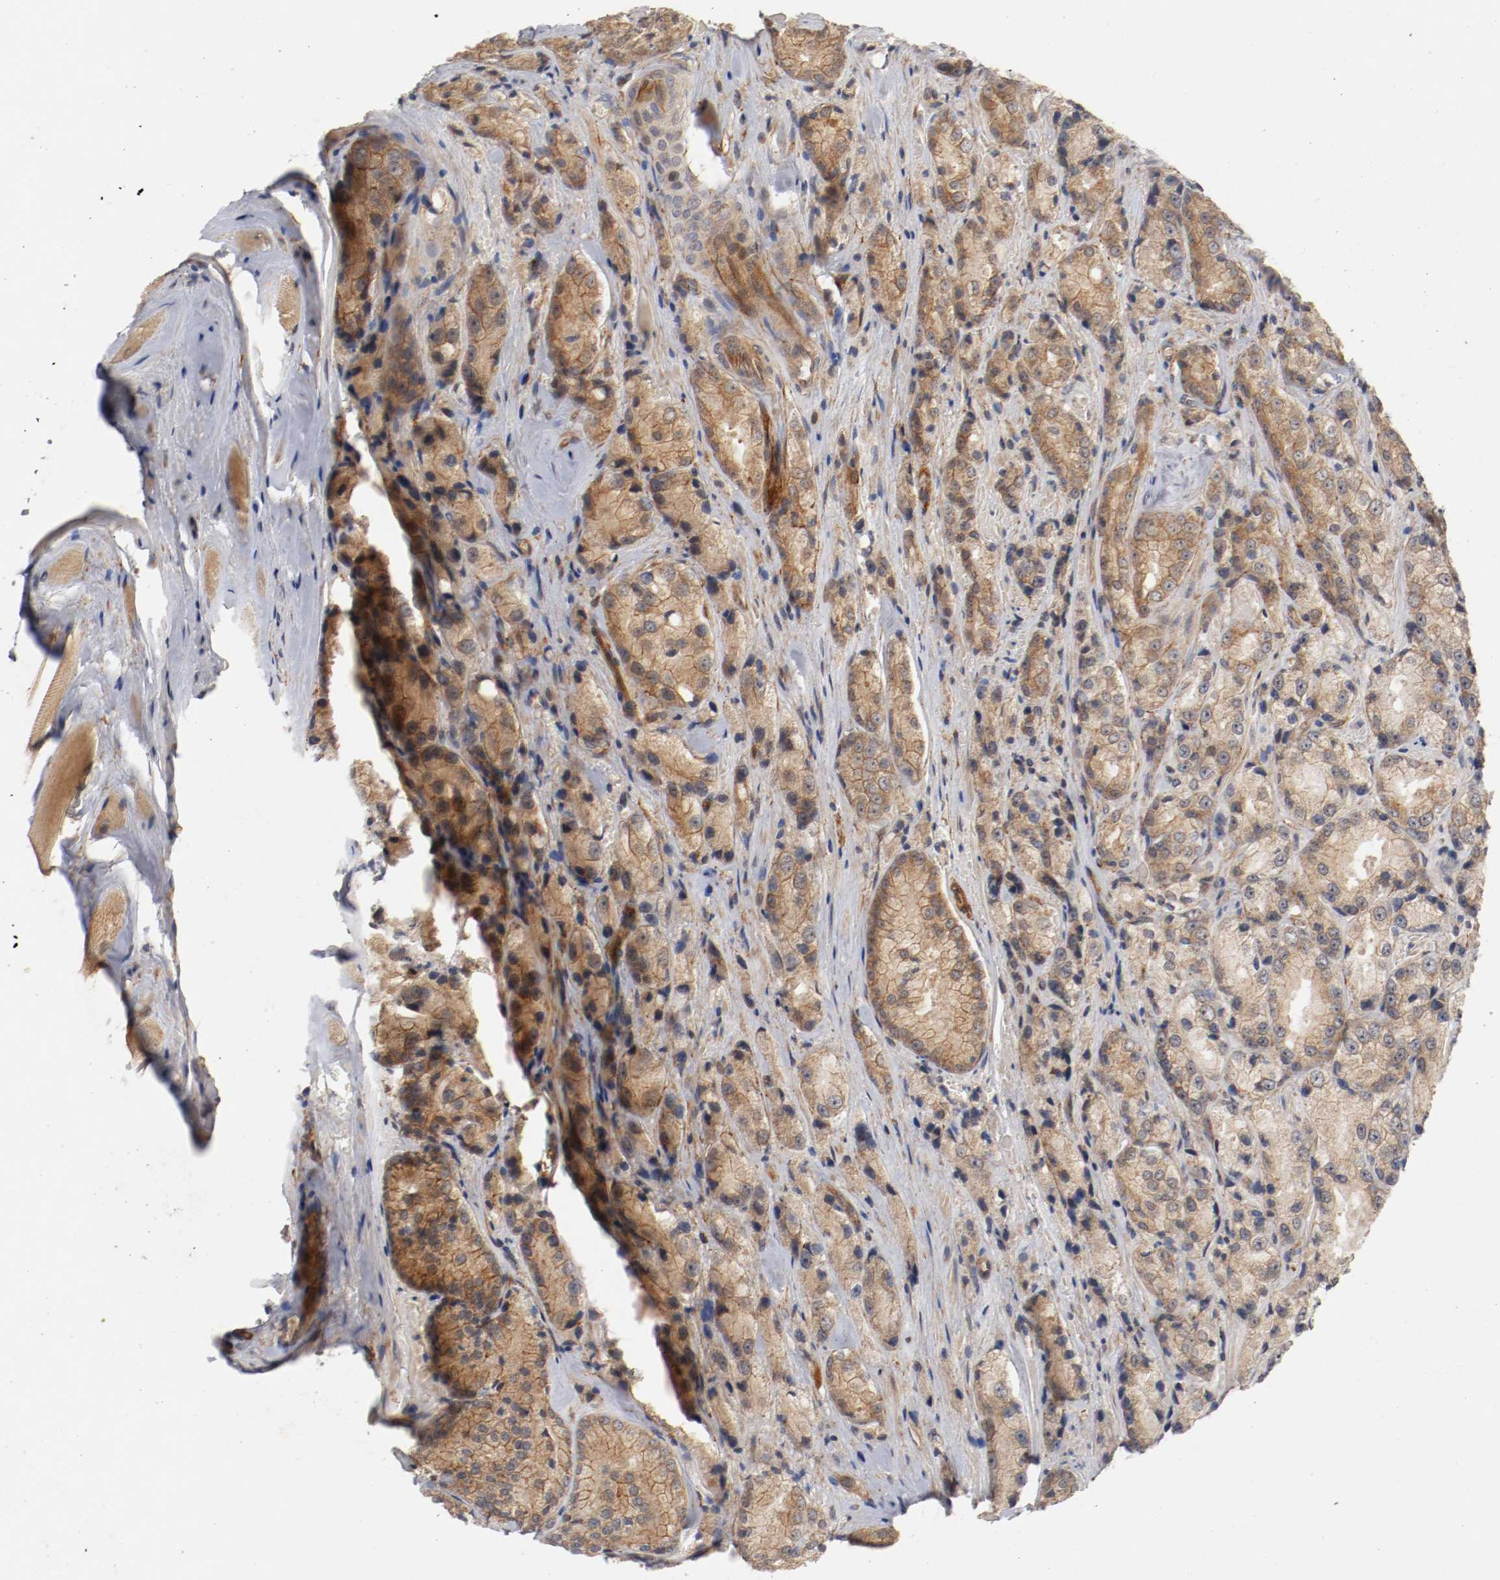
{"staining": {"intensity": "moderate", "quantity": ">75%", "location": "cytoplasmic/membranous"}, "tissue": "prostate cancer", "cell_type": "Tumor cells", "image_type": "cancer", "snomed": [{"axis": "morphology", "description": "Adenocarcinoma, Low grade"}, {"axis": "topography", "description": "Prostate"}], "caption": "A histopathology image of prostate cancer stained for a protein shows moderate cytoplasmic/membranous brown staining in tumor cells. (DAB (3,3'-diaminobenzidine) IHC with brightfield microscopy, high magnification).", "gene": "TYK2", "patient": {"sex": "male", "age": 64}}